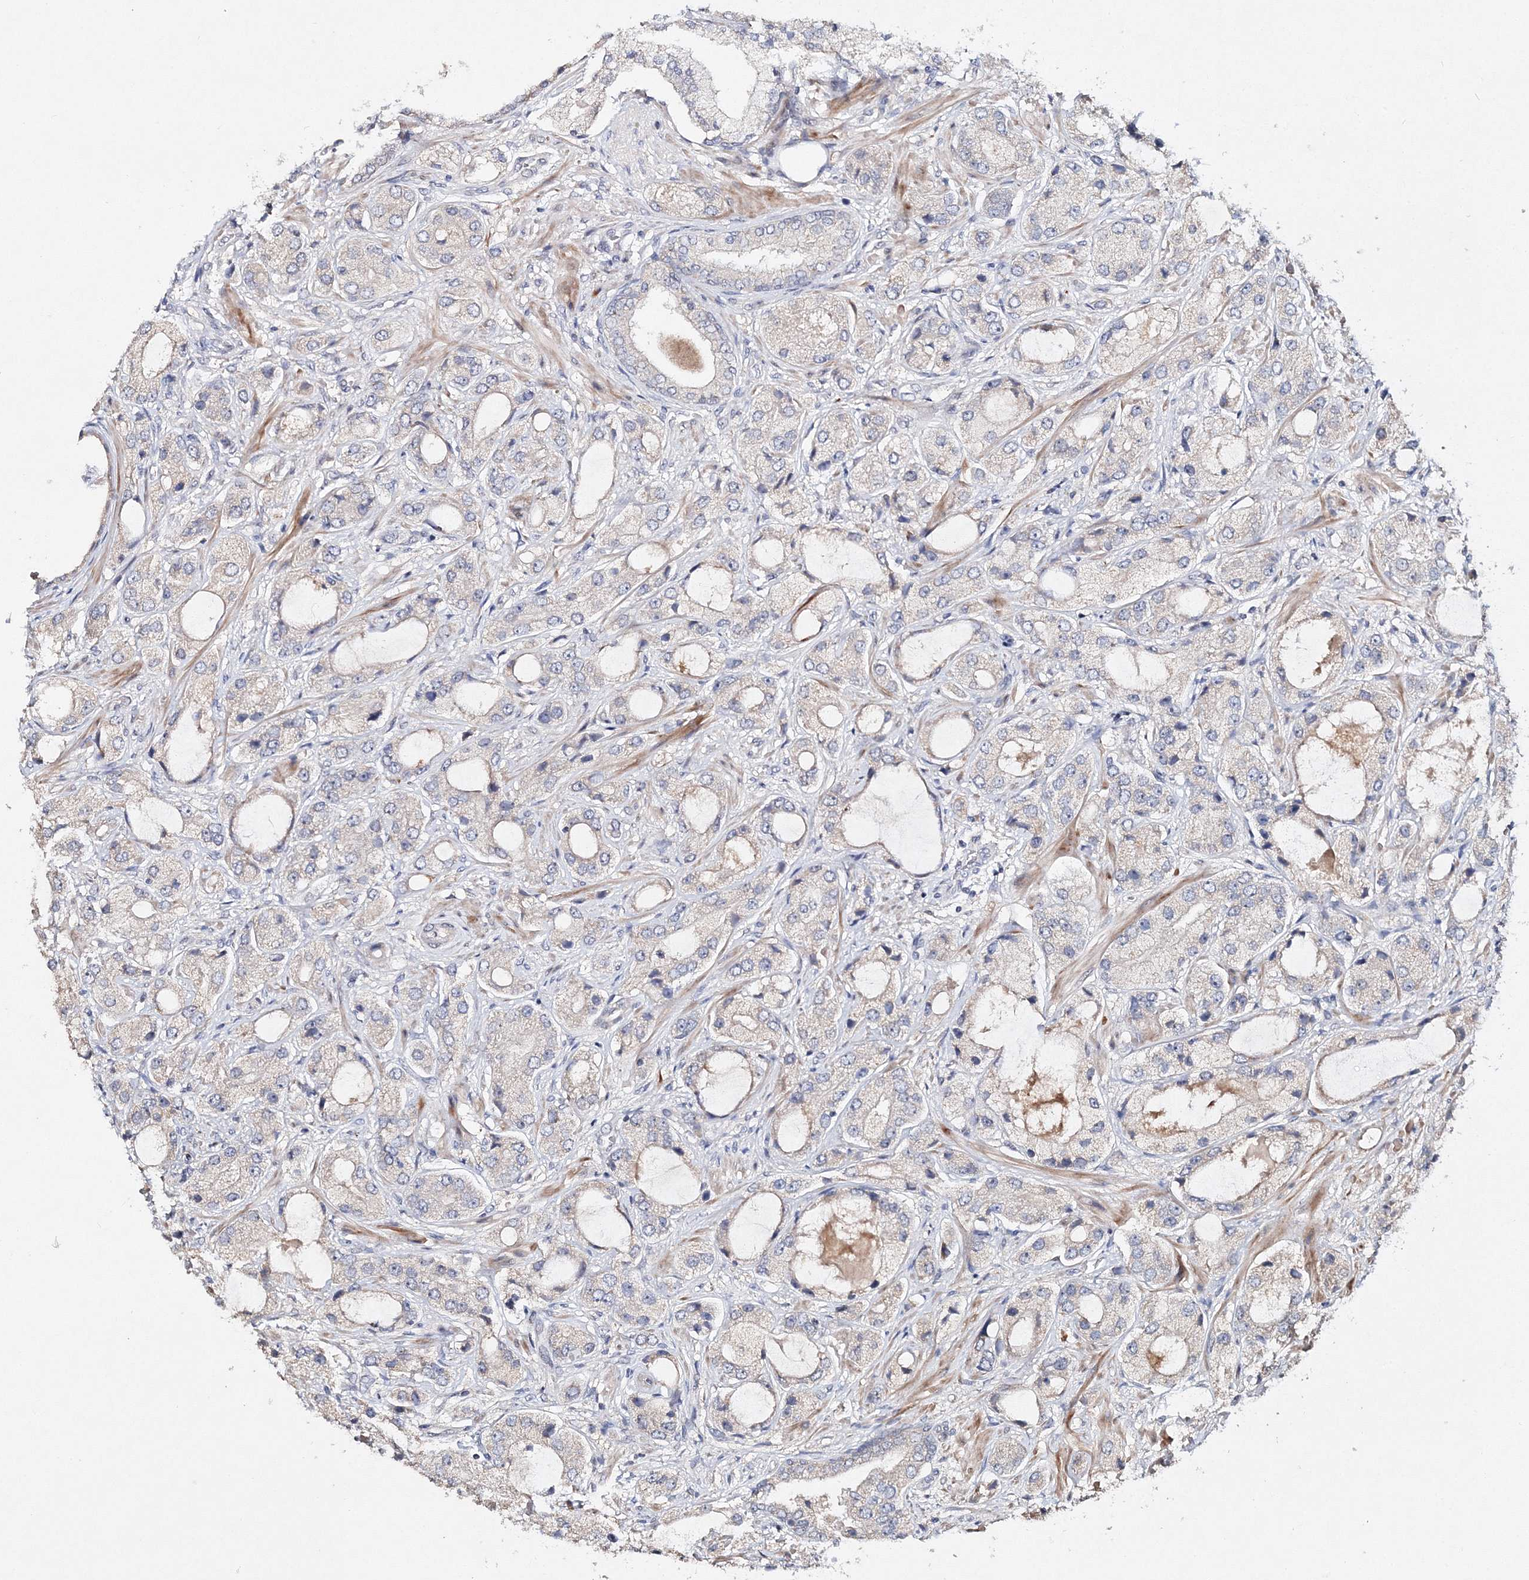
{"staining": {"intensity": "negative", "quantity": "none", "location": "none"}, "tissue": "prostate cancer", "cell_type": "Tumor cells", "image_type": "cancer", "snomed": [{"axis": "morphology", "description": "Normal tissue, NOS"}, {"axis": "morphology", "description": "Adenocarcinoma, High grade"}, {"axis": "topography", "description": "Prostate"}, {"axis": "topography", "description": "Peripheral nerve tissue"}], "caption": "Tumor cells show no significant protein staining in prostate cancer (high-grade adenocarcinoma).", "gene": "GJB5", "patient": {"sex": "male", "age": 59}}